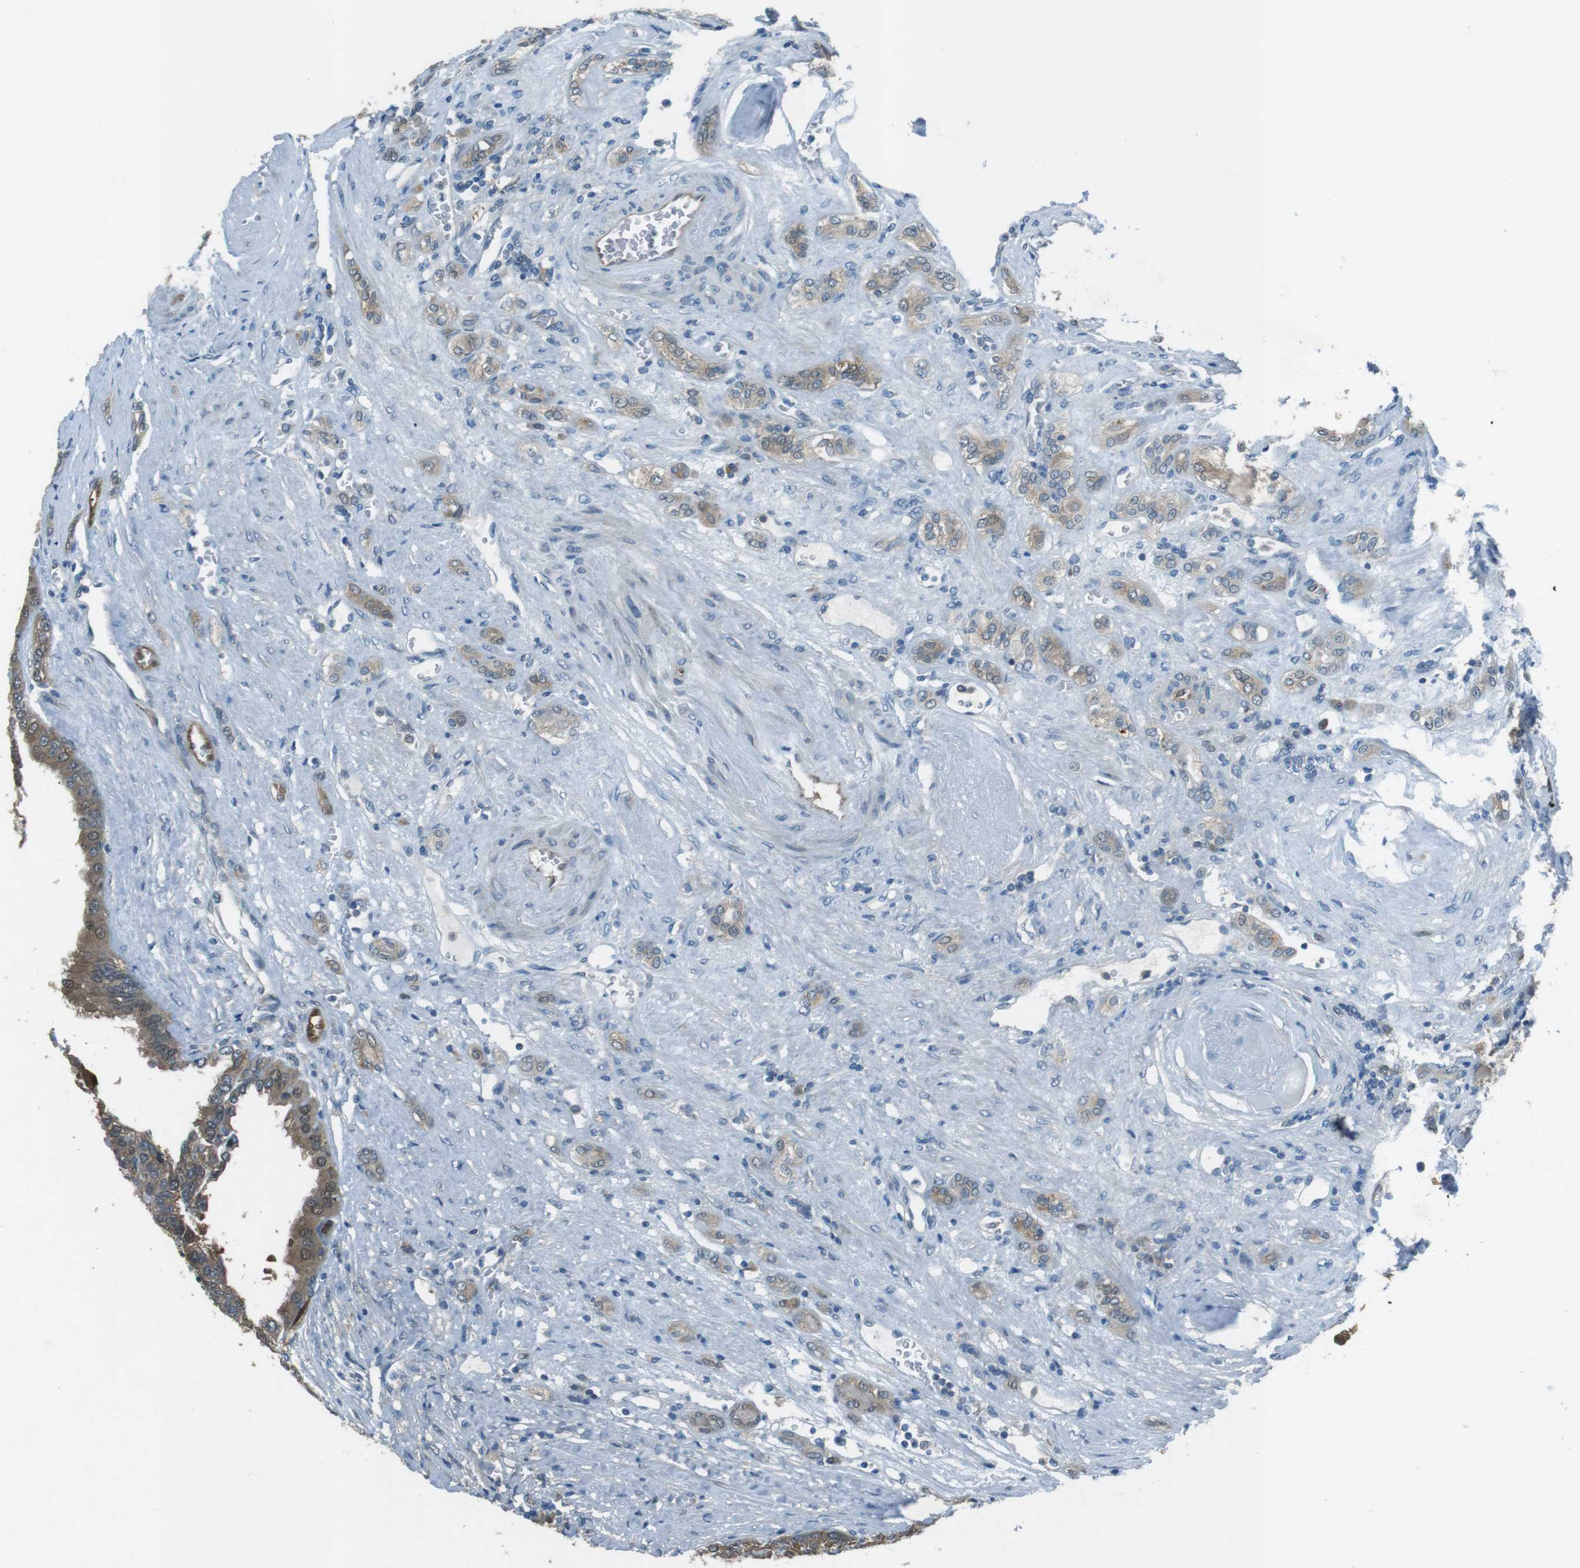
{"staining": {"intensity": "weak", "quantity": "25%-75%", "location": "cytoplasmic/membranous,nuclear"}, "tissue": "renal cancer", "cell_type": "Tumor cells", "image_type": "cancer", "snomed": [{"axis": "morphology", "description": "Adenocarcinoma, NOS"}, {"axis": "topography", "description": "Kidney"}], "caption": "Renal cancer stained for a protein (brown) shows weak cytoplasmic/membranous and nuclear positive staining in approximately 25%-75% of tumor cells.", "gene": "MFAP3", "patient": {"sex": "male", "age": 46}}